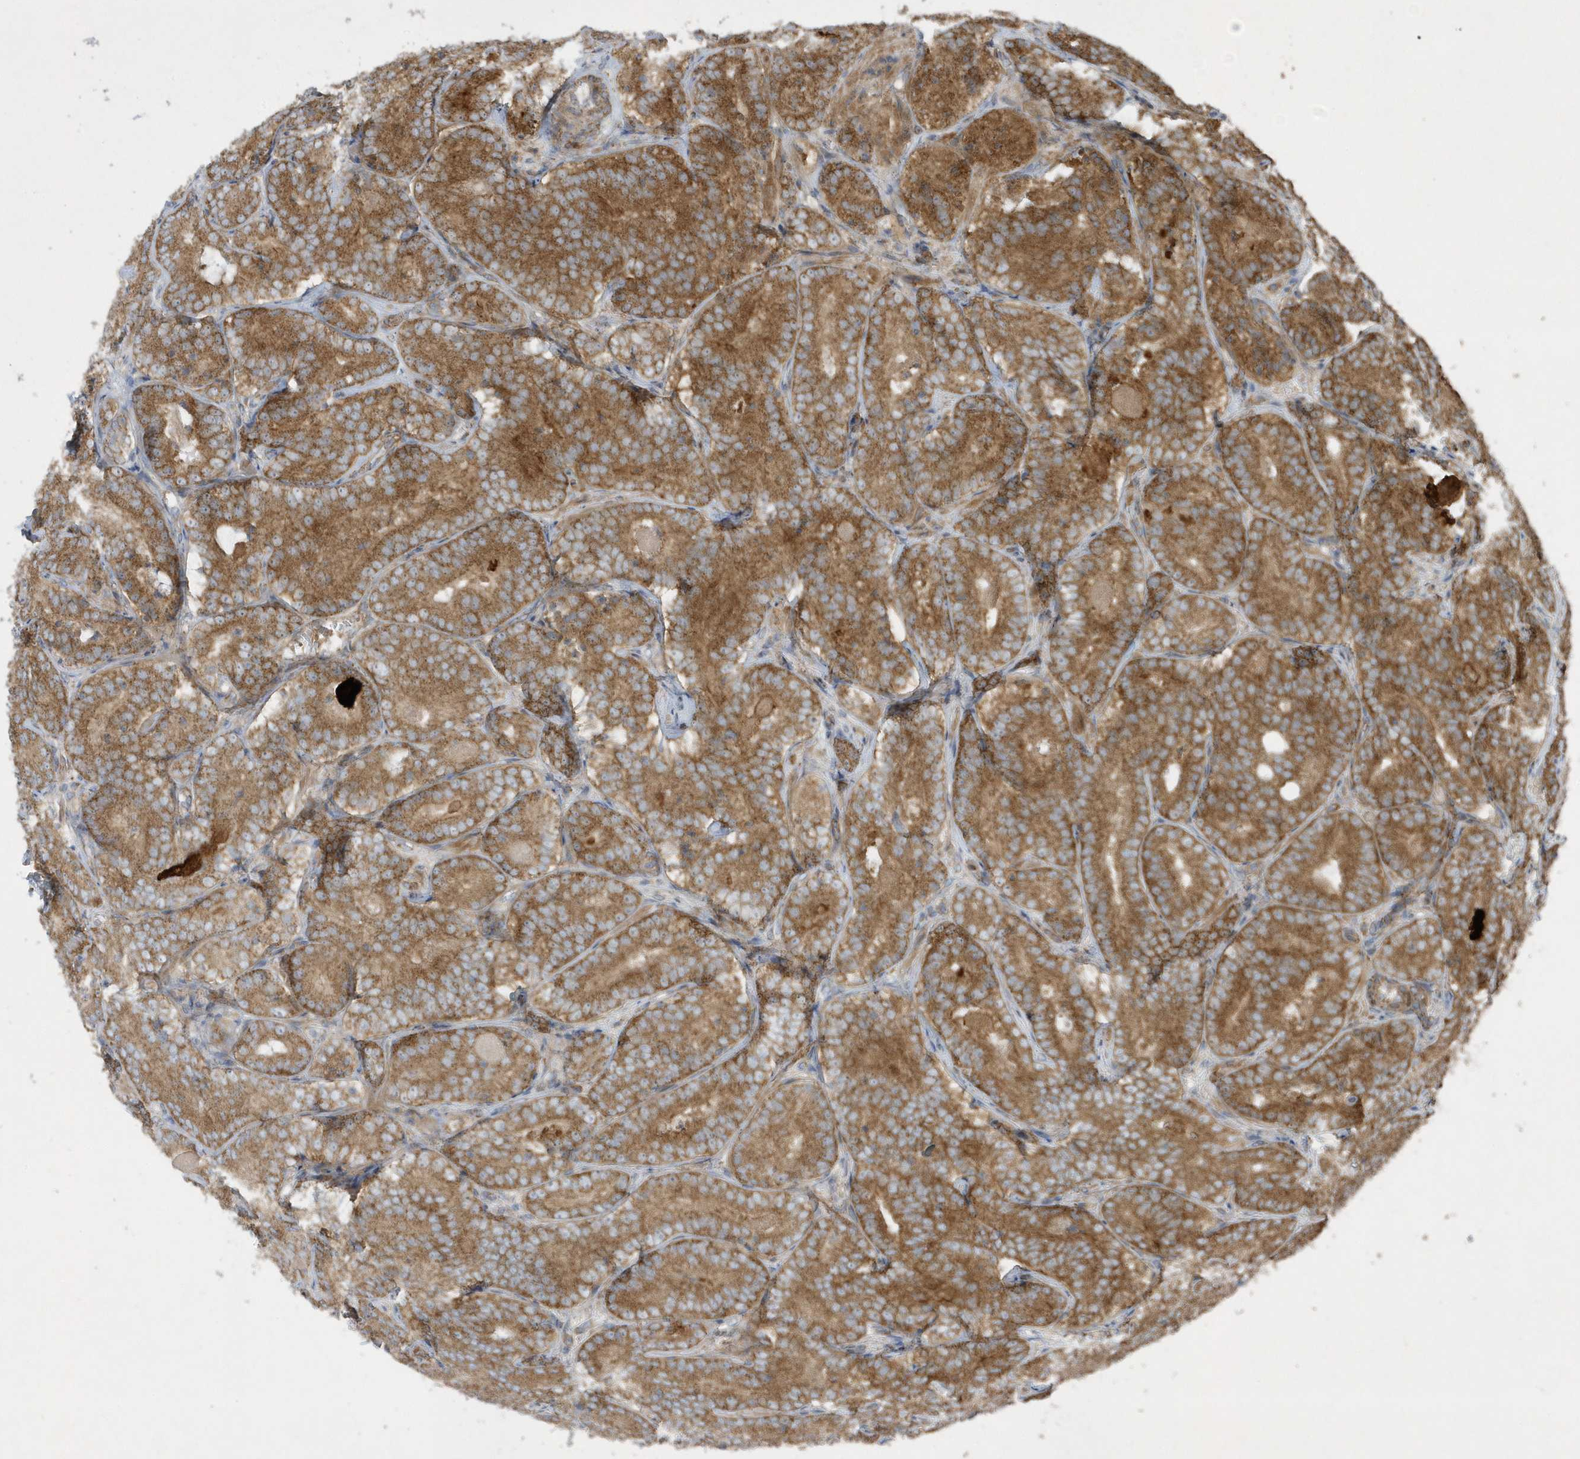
{"staining": {"intensity": "moderate", "quantity": ">75%", "location": "cytoplasmic/membranous"}, "tissue": "prostate cancer", "cell_type": "Tumor cells", "image_type": "cancer", "snomed": [{"axis": "morphology", "description": "Adenocarcinoma, High grade"}, {"axis": "topography", "description": "Prostate"}], "caption": "The histopathology image demonstrates immunohistochemical staining of prostate cancer (high-grade adenocarcinoma). There is moderate cytoplasmic/membranous positivity is appreciated in approximately >75% of tumor cells.", "gene": "SLC38A2", "patient": {"sex": "male", "age": 57}}